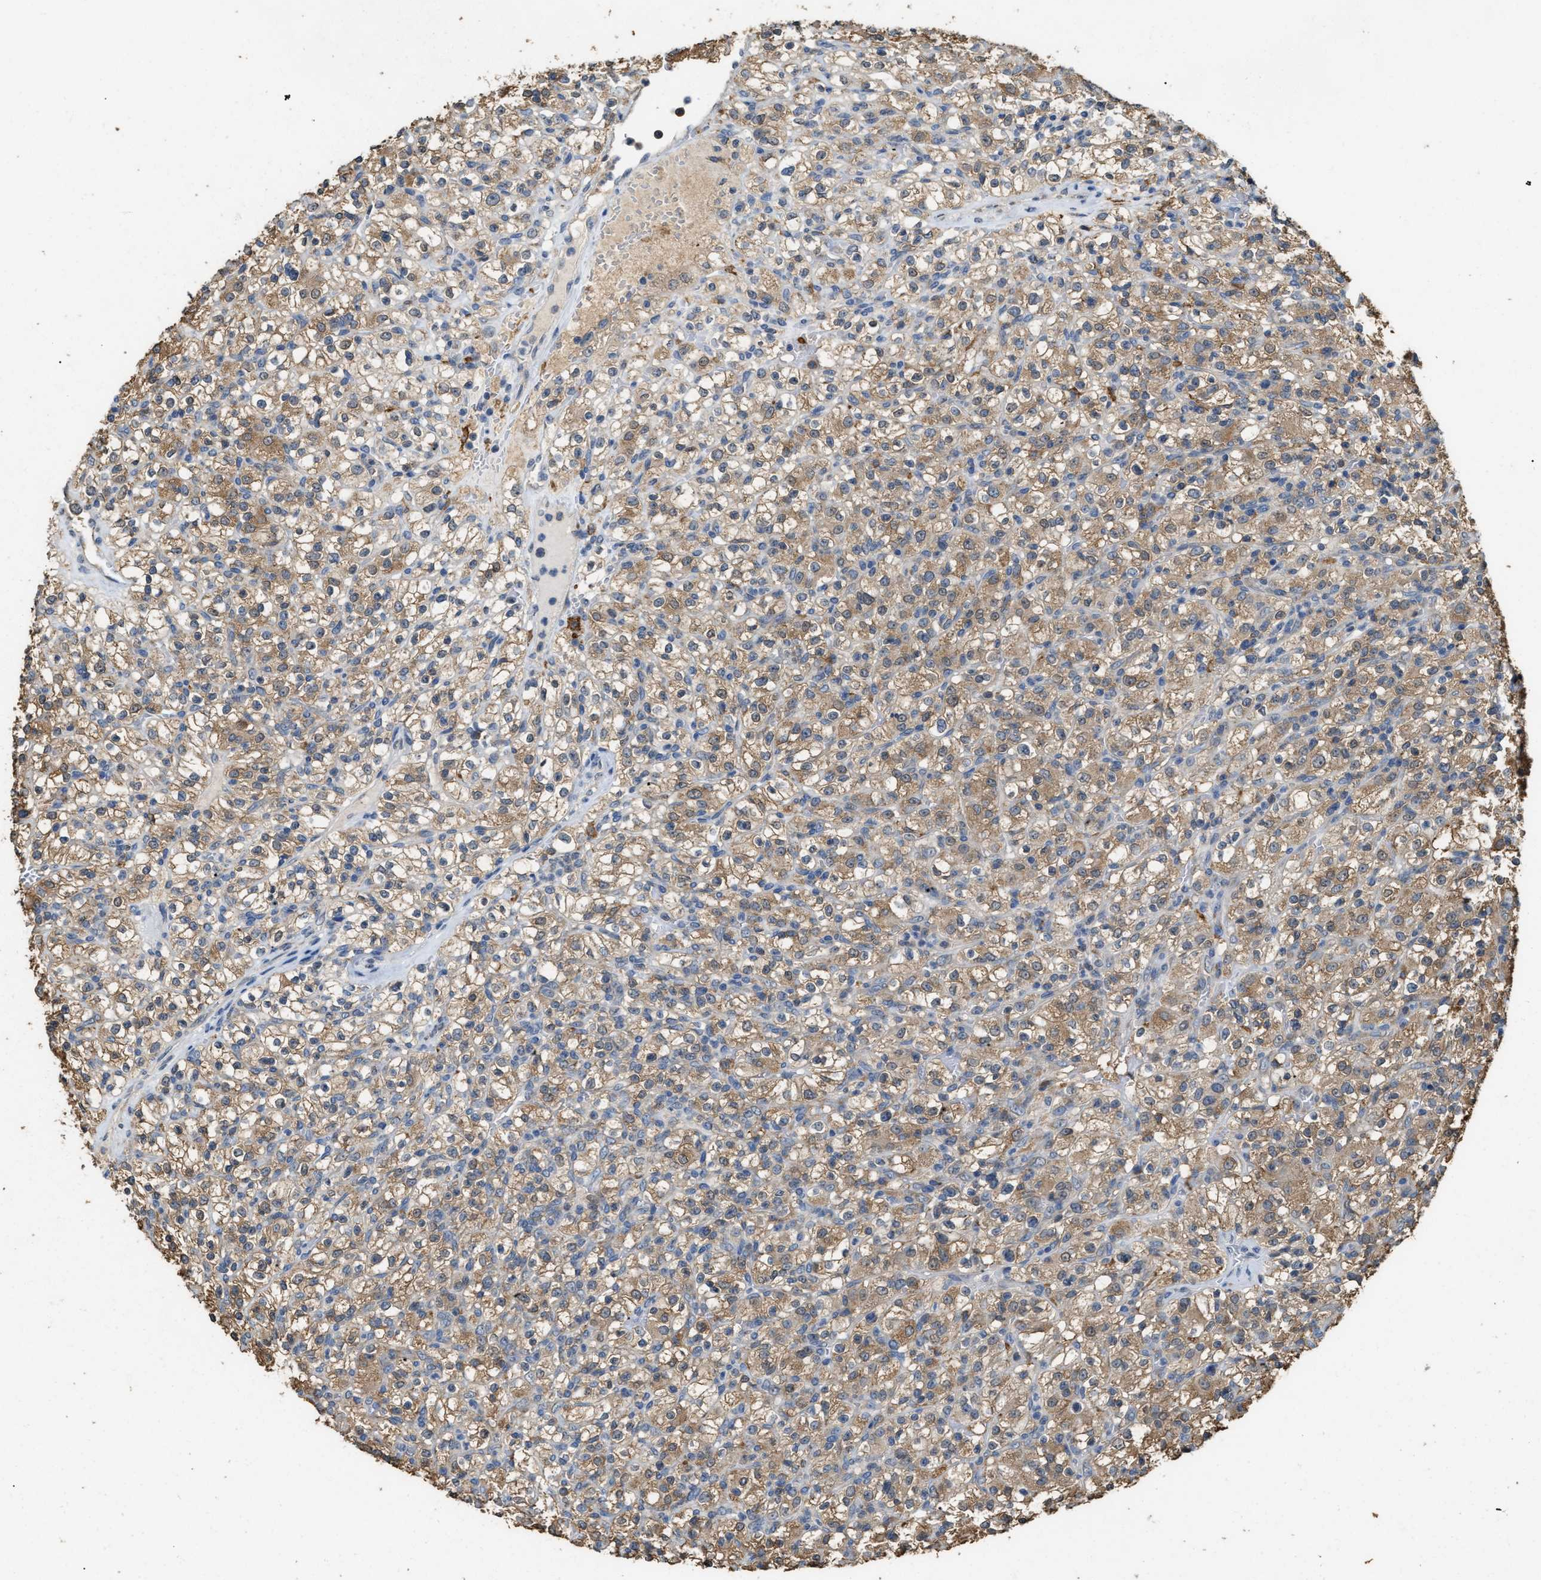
{"staining": {"intensity": "moderate", "quantity": ">75%", "location": "cytoplasmic/membranous"}, "tissue": "renal cancer", "cell_type": "Tumor cells", "image_type": "cancer", "snomed": [{"axis": "morphology", "description": "Normal tissue, NOS"}, {"axis": "morphology", "description": "Adenocarcinoma, NOS"}, {"axis": "topography", "description": "Kidney"}], "caption": "There is medium levels of moderate cytoplasmic/membranous positivity in tumor cells of renal cancer (adenocarcinoma), as demonstrated by immunohistochemical staining (brown color).", "gene": "GCN1", "patient": {"sex": "female", "age": 72}}